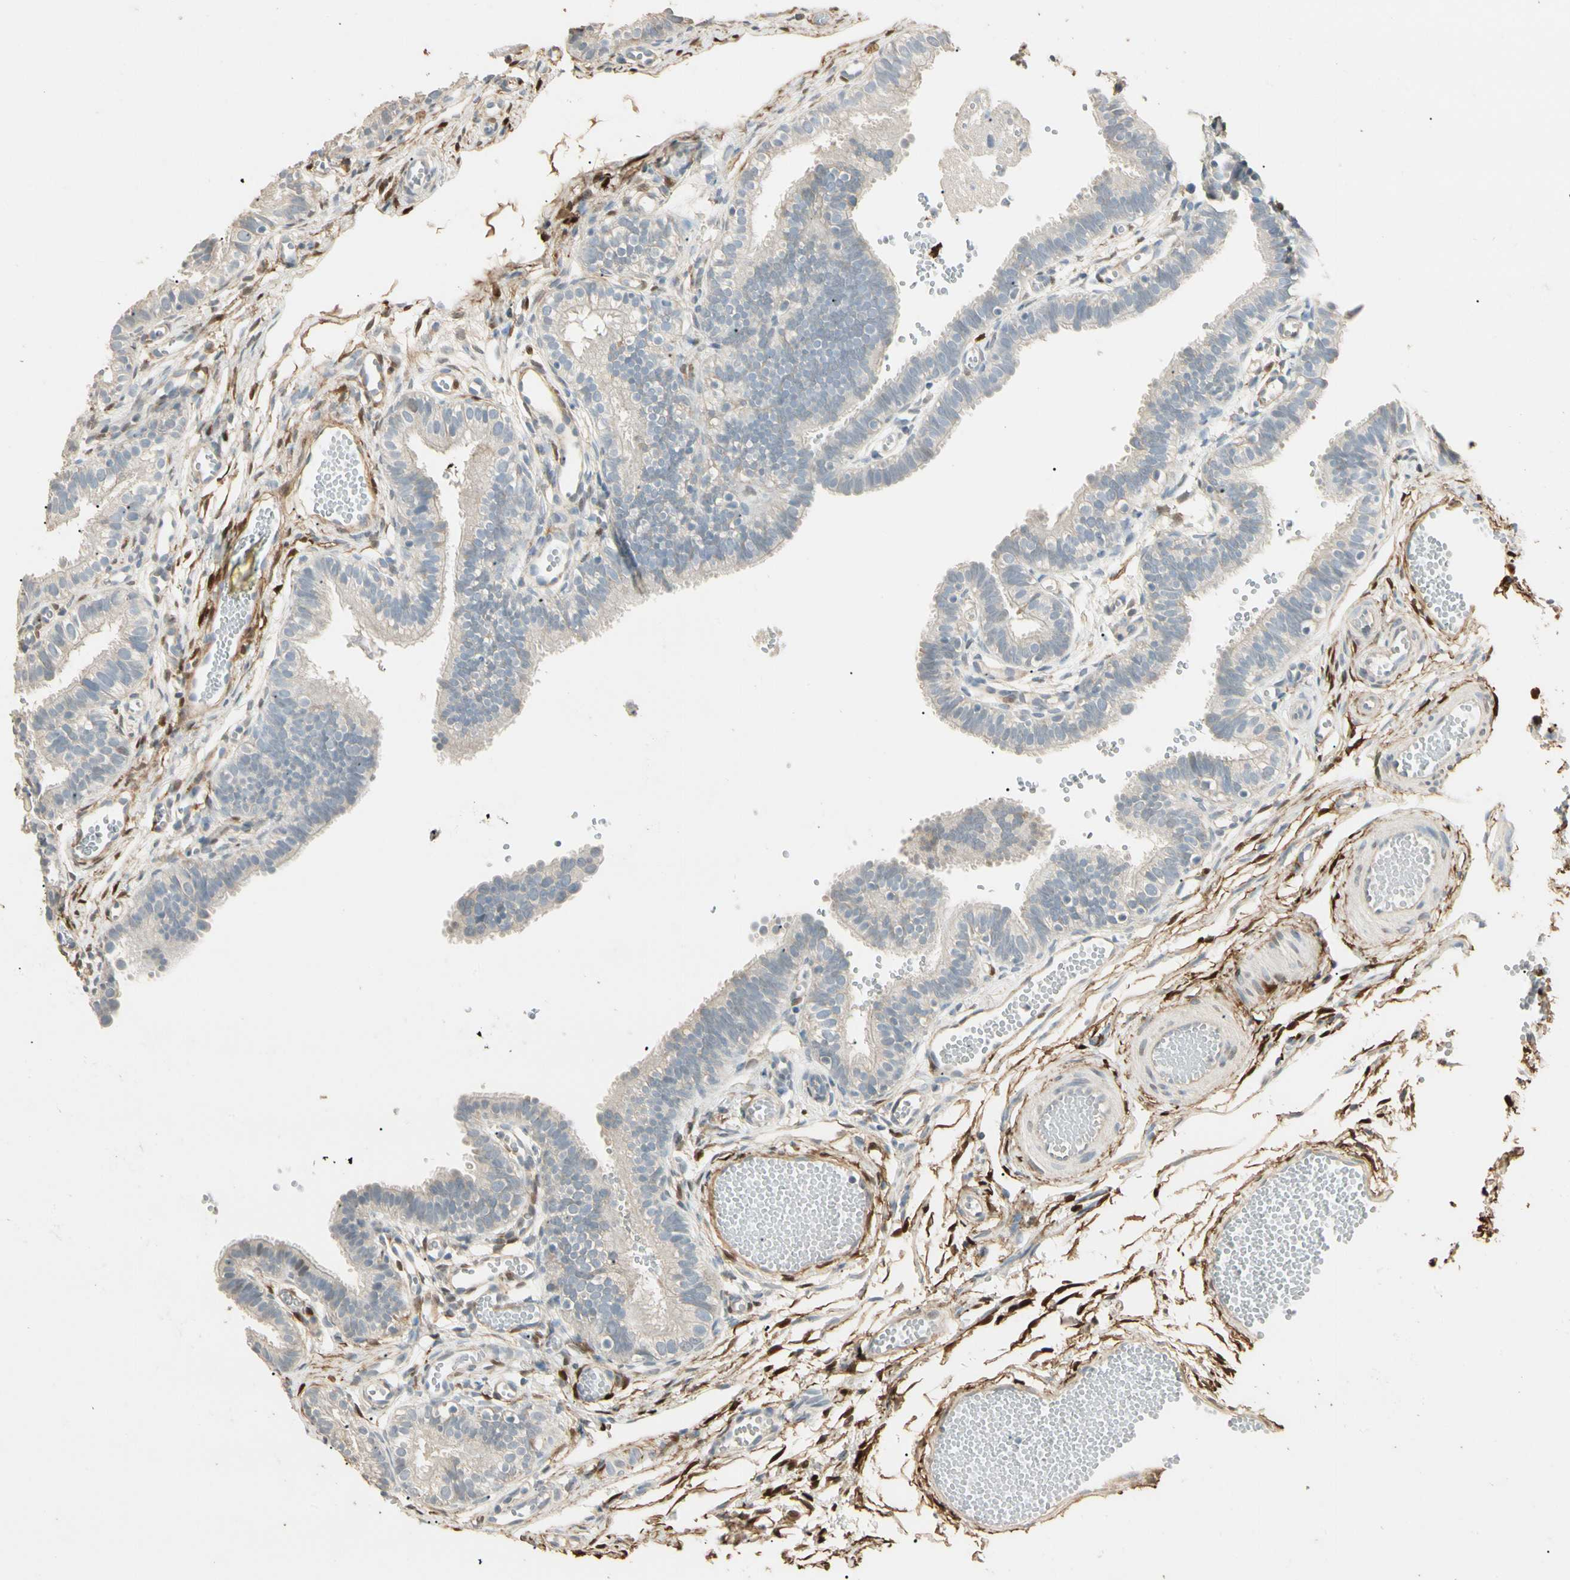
{"staining": {"intensity": "weak", "quantity": "<25%", "location": "cytoplasmic/membranous"}, "tissue": "fallopian tube", "cell_type": "Glandular cells", "image_type": "normal", "snomed": [{"axis": "morphology", "description": "Normal tissue, NOS"}, {"axis": "topography", "description": "Fallopian tube"}, {"axis": "topography", "description": "Placenta"}], "caption": "An immunohistochemistry micrograph of benign fallopian tube is shown. There is no staining in glandular cells of fallopian tube. (DAB (3,3'-diaminobenzidine) immunohistochemistry with hematoxylin counter stain).", "gene": "GNE", "patient": {"sex": "female", "age": 34}}